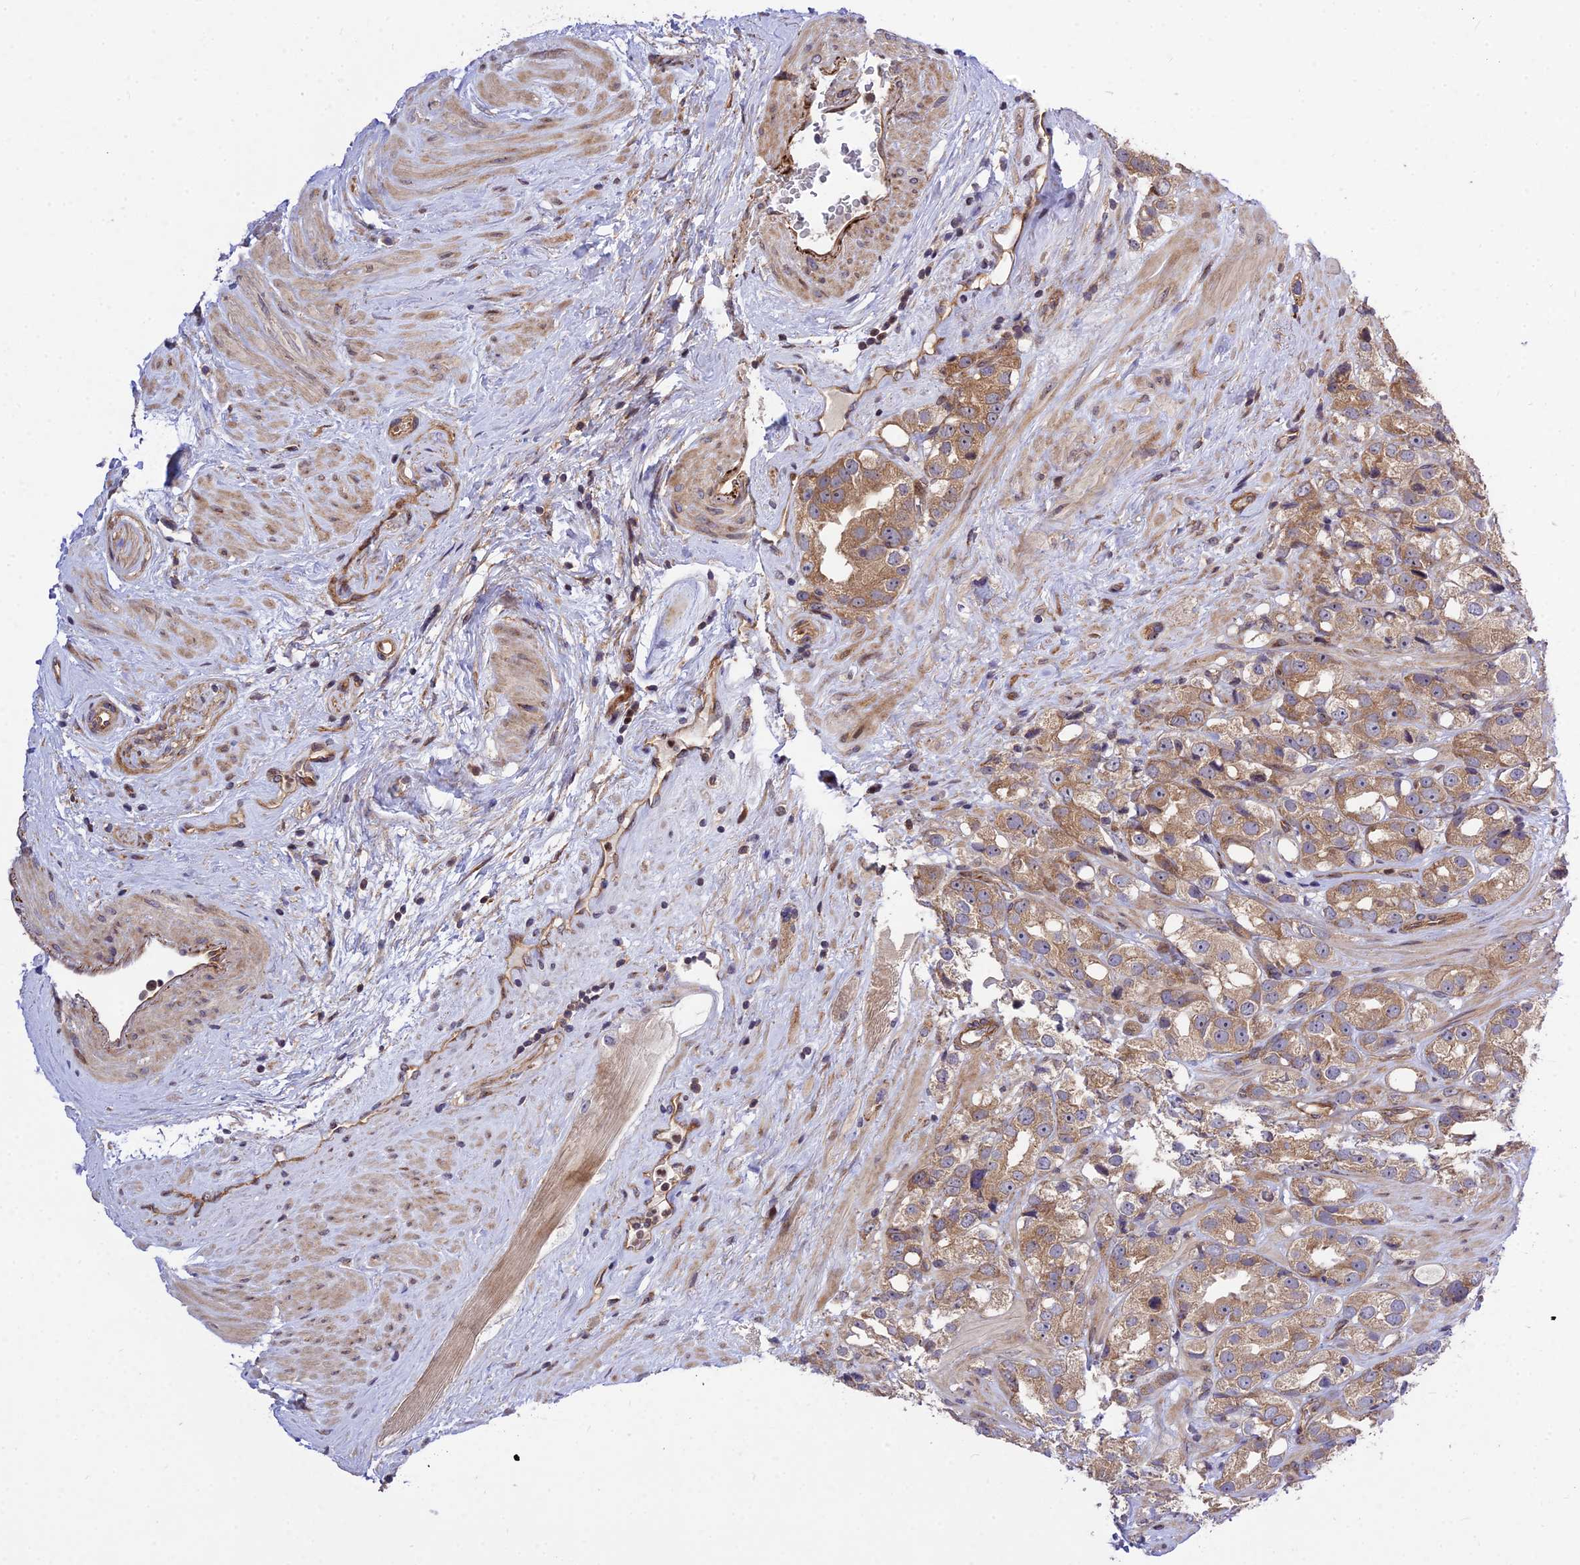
{"staining": {"intensity": "moderate", "quantity": ">75%", "location": "cytoplasmic/membranous"}, "tissue": "prostate cancer", "cell_type": "Tumor cells", "image_type": "cancer", "snomed": [{"axis": "morphology", "description": "Adenocarcinoma, NOS"}, {"axis": "topography", "description": "Prostate"}], "caption": "Prostate cancer stained for a protein exhibits moderate cytoplasmic/membranous positivity in tumor cells. The staining was performed using DAB to visualize the protein expression in brown, while the nuclei were stained in blue with hematoxylin (Magnification: 20x).", "gene": "SMG6", "patient": {"sex": "male", "age": 79}}